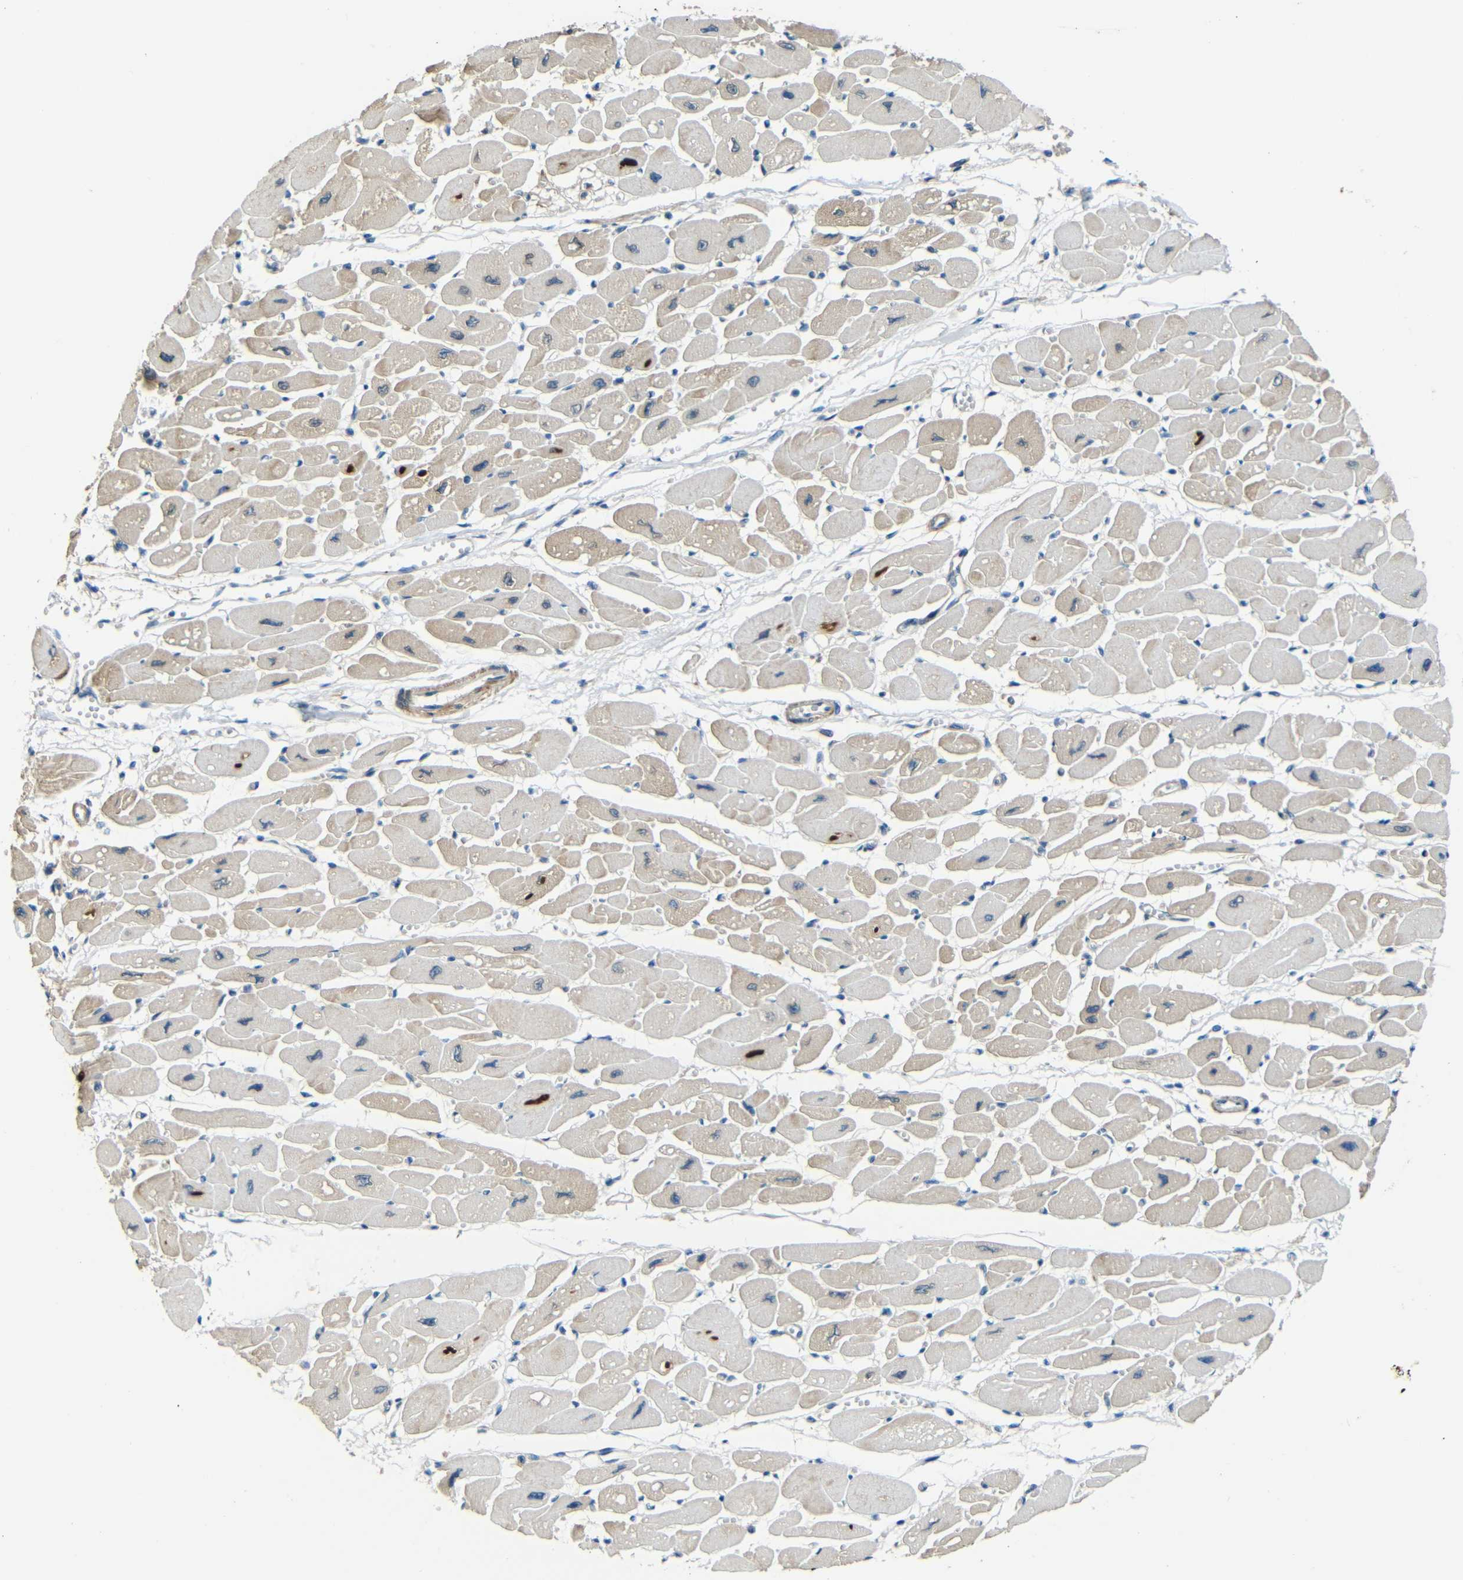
{"staining": {"intensity": "moderate", "quantity": "25%-75%", "location": "cytoplasmic/membranous"}, "tissue": "heart muscle", "cell_type": "Cardiomyocytes", "image_type": "normal", "snomed": [{"axis": "morphology", "description": "Normal tissue, NOS"}, {"axis": "topography", "description": "Heart"}], "caption": "Cardiomyocytes demonstrate medium levels of moderate cytoplasmic/membranous positivity in about 25%-75% of cells in benign human heart muscle.", "gene": "FNDC3A", "patient": {"sex": "female", "age": 54}}